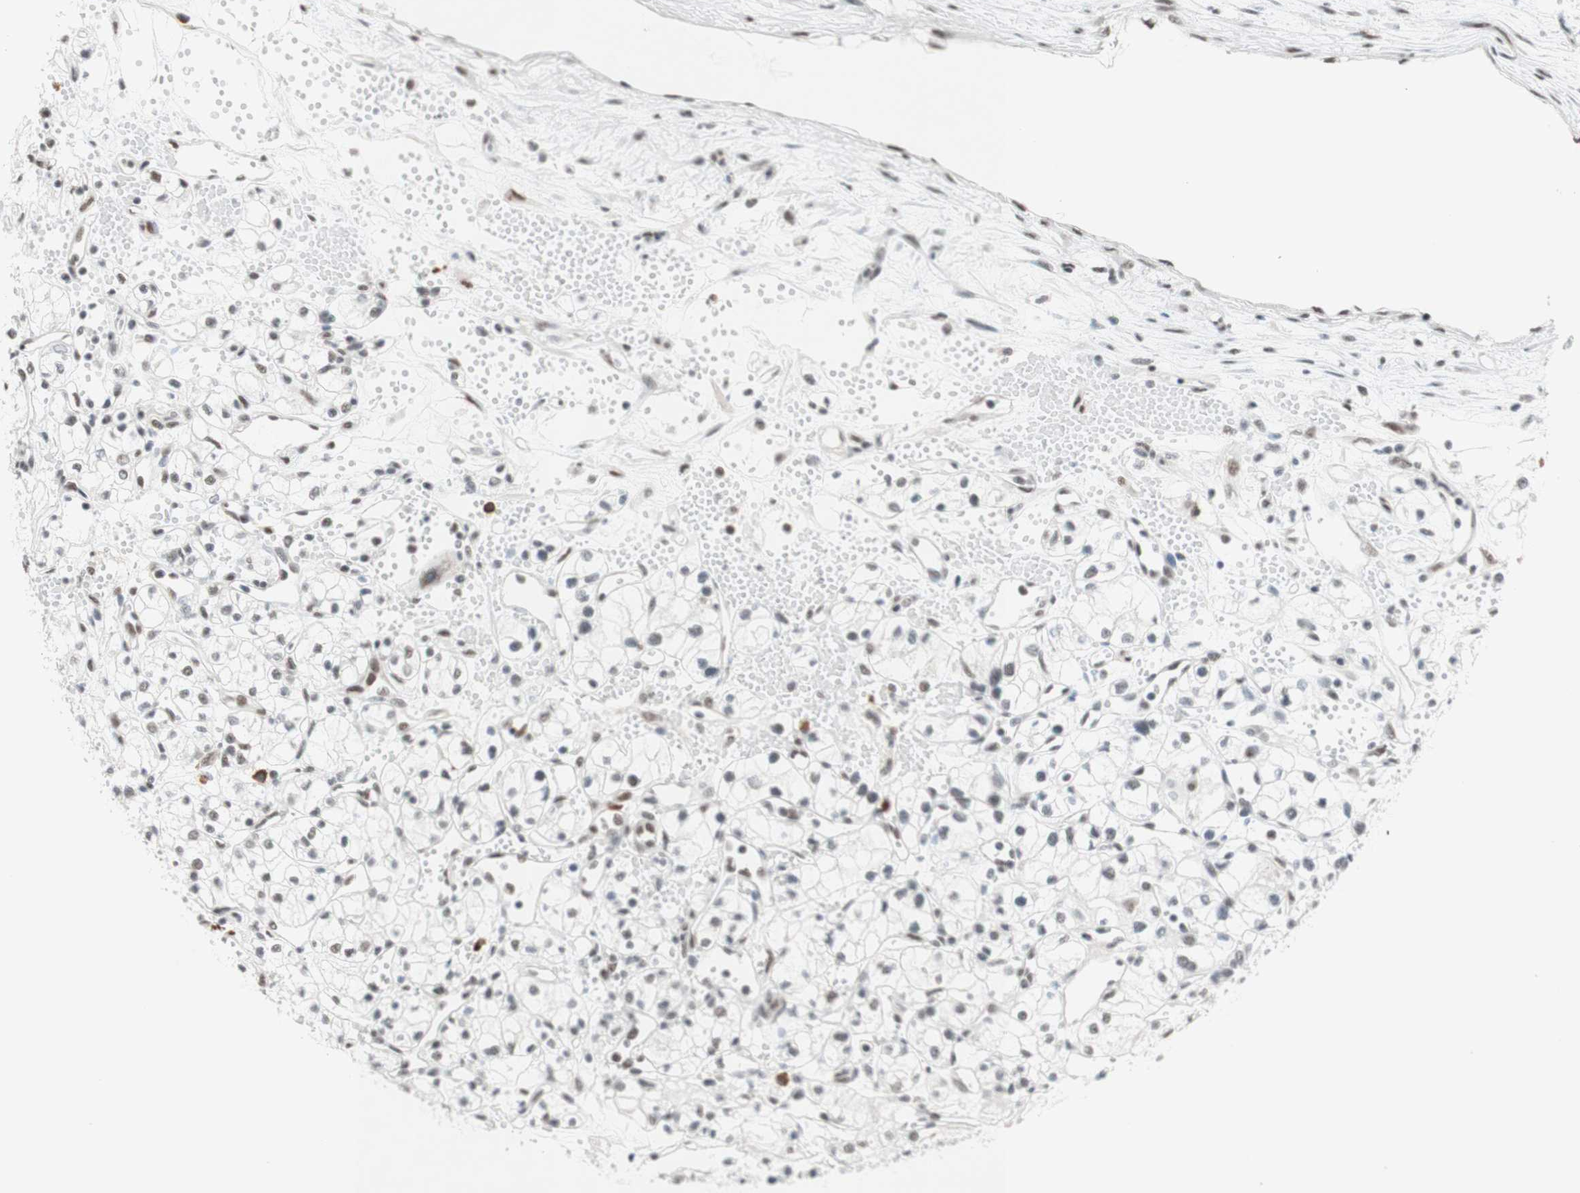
{"staining": {"intensity": "negative", "quantity": "none", "location": "none"}, "tissue": "renal cancer", "cell_type": "Tumor cells", "image_type": "cancer", "snomed": [{"axis": "morphology", "description": "Normal tissue, NOS"}, {"axis": "morphology", "description": "Adenocarcinoma, NOS"}, {"axis": "topography", "description": "Kidney"}], "caption": "Renal cancer stained for a protein using immunohistochemistry (IHC) demonstrates no staining tumor cells.", "gene": "PRPF19", "patient": {"sex": "male", "age": 59}}